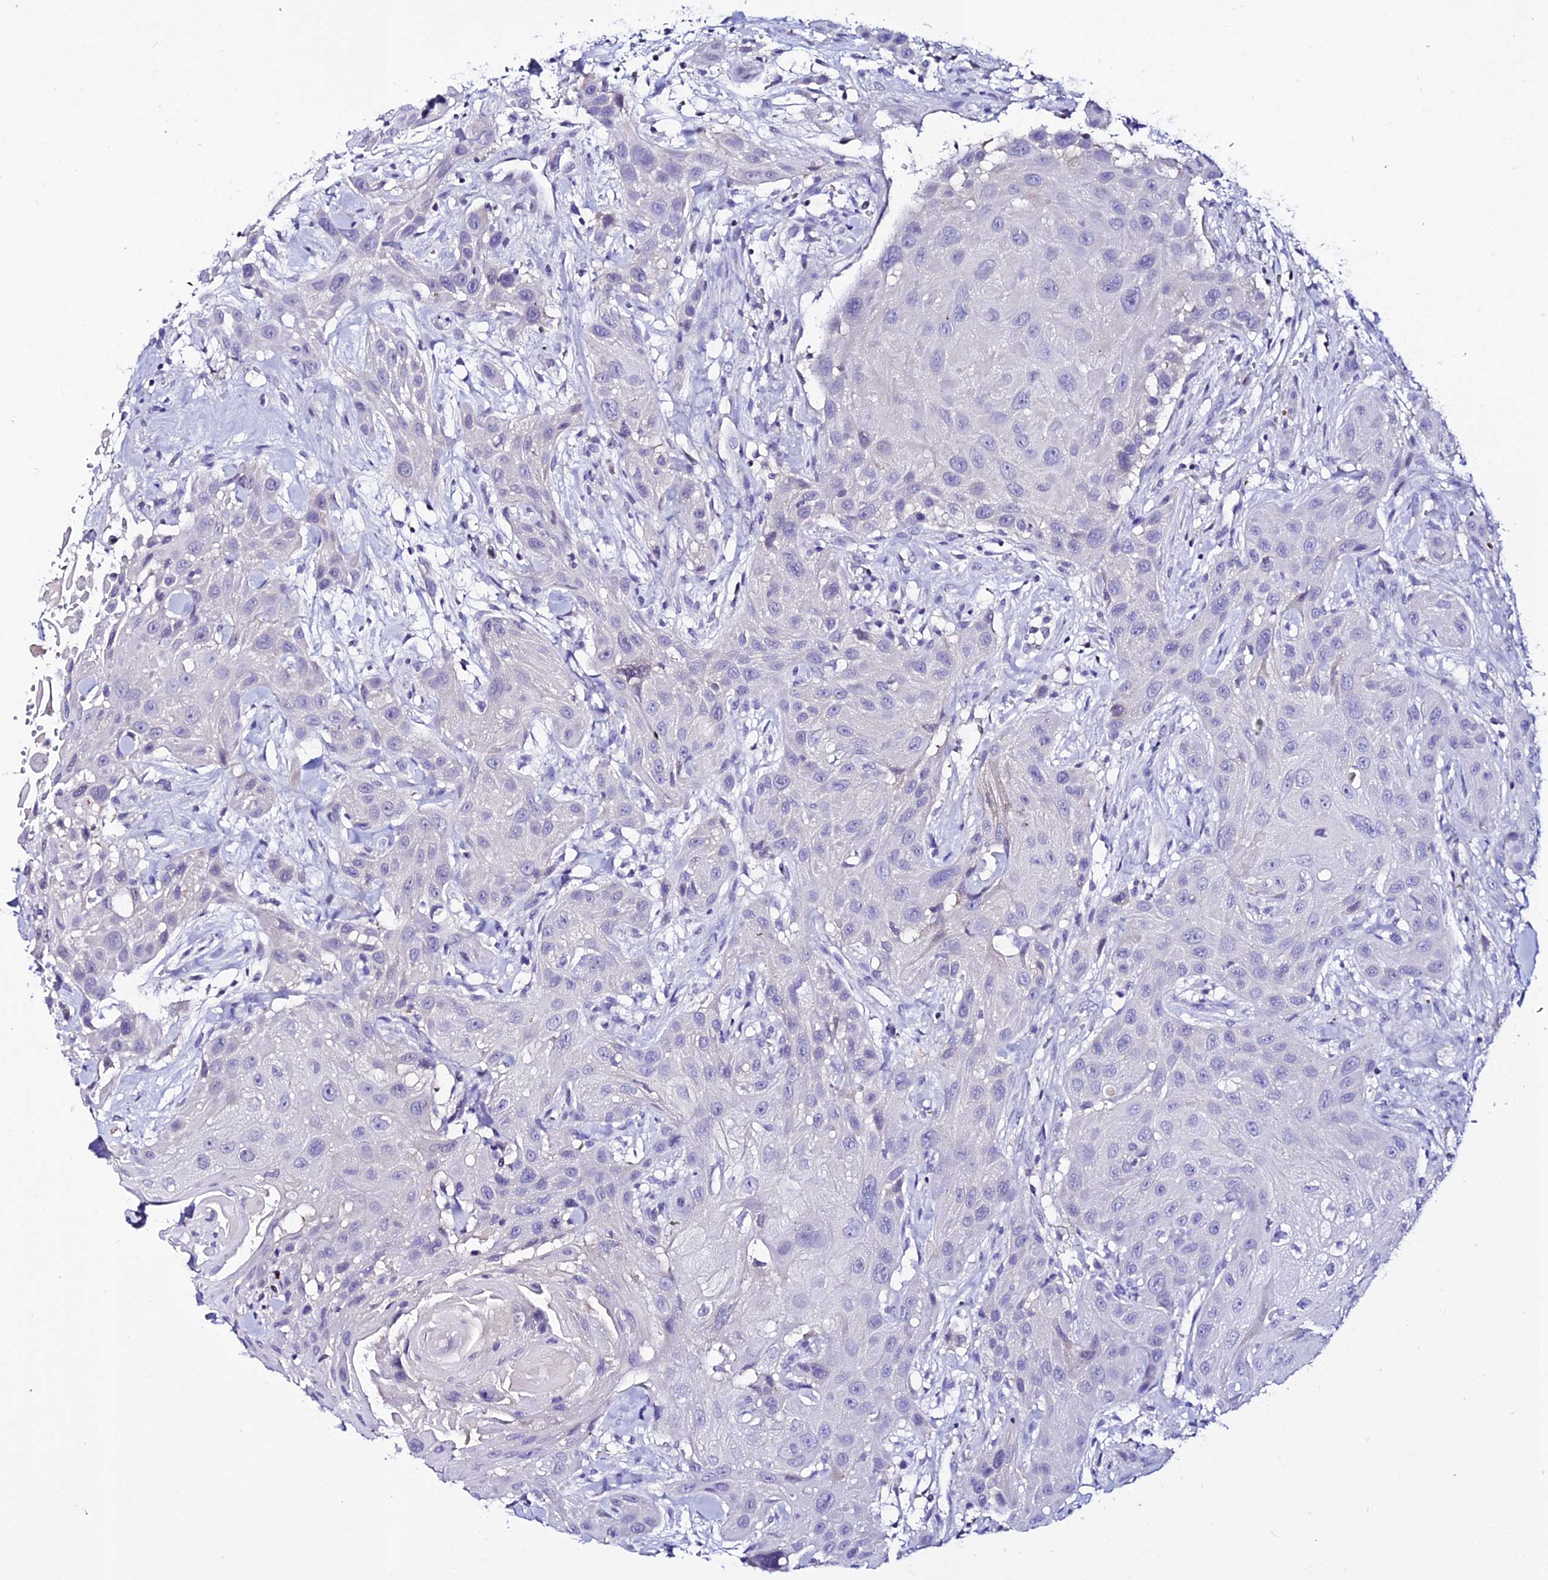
{"staining": {"intensity": "negative", "quantity": "none", "location": "none"}, "tissue": "head and neck cancer", "cell_type": "Tumor cells", "image_type": "cancer", "snomed": [{"axis": "morphology", "description": "Squamous cell carcinoma, NOS"}, {"axis": "topography", "description": "Head-Neck"}], "caption": "Head and neck cancer stained for a protein using immunohistochemistry shows no expression tumor cells.", "gene": "DEFB132", "patient": {"sex": "male", "age": 81}}